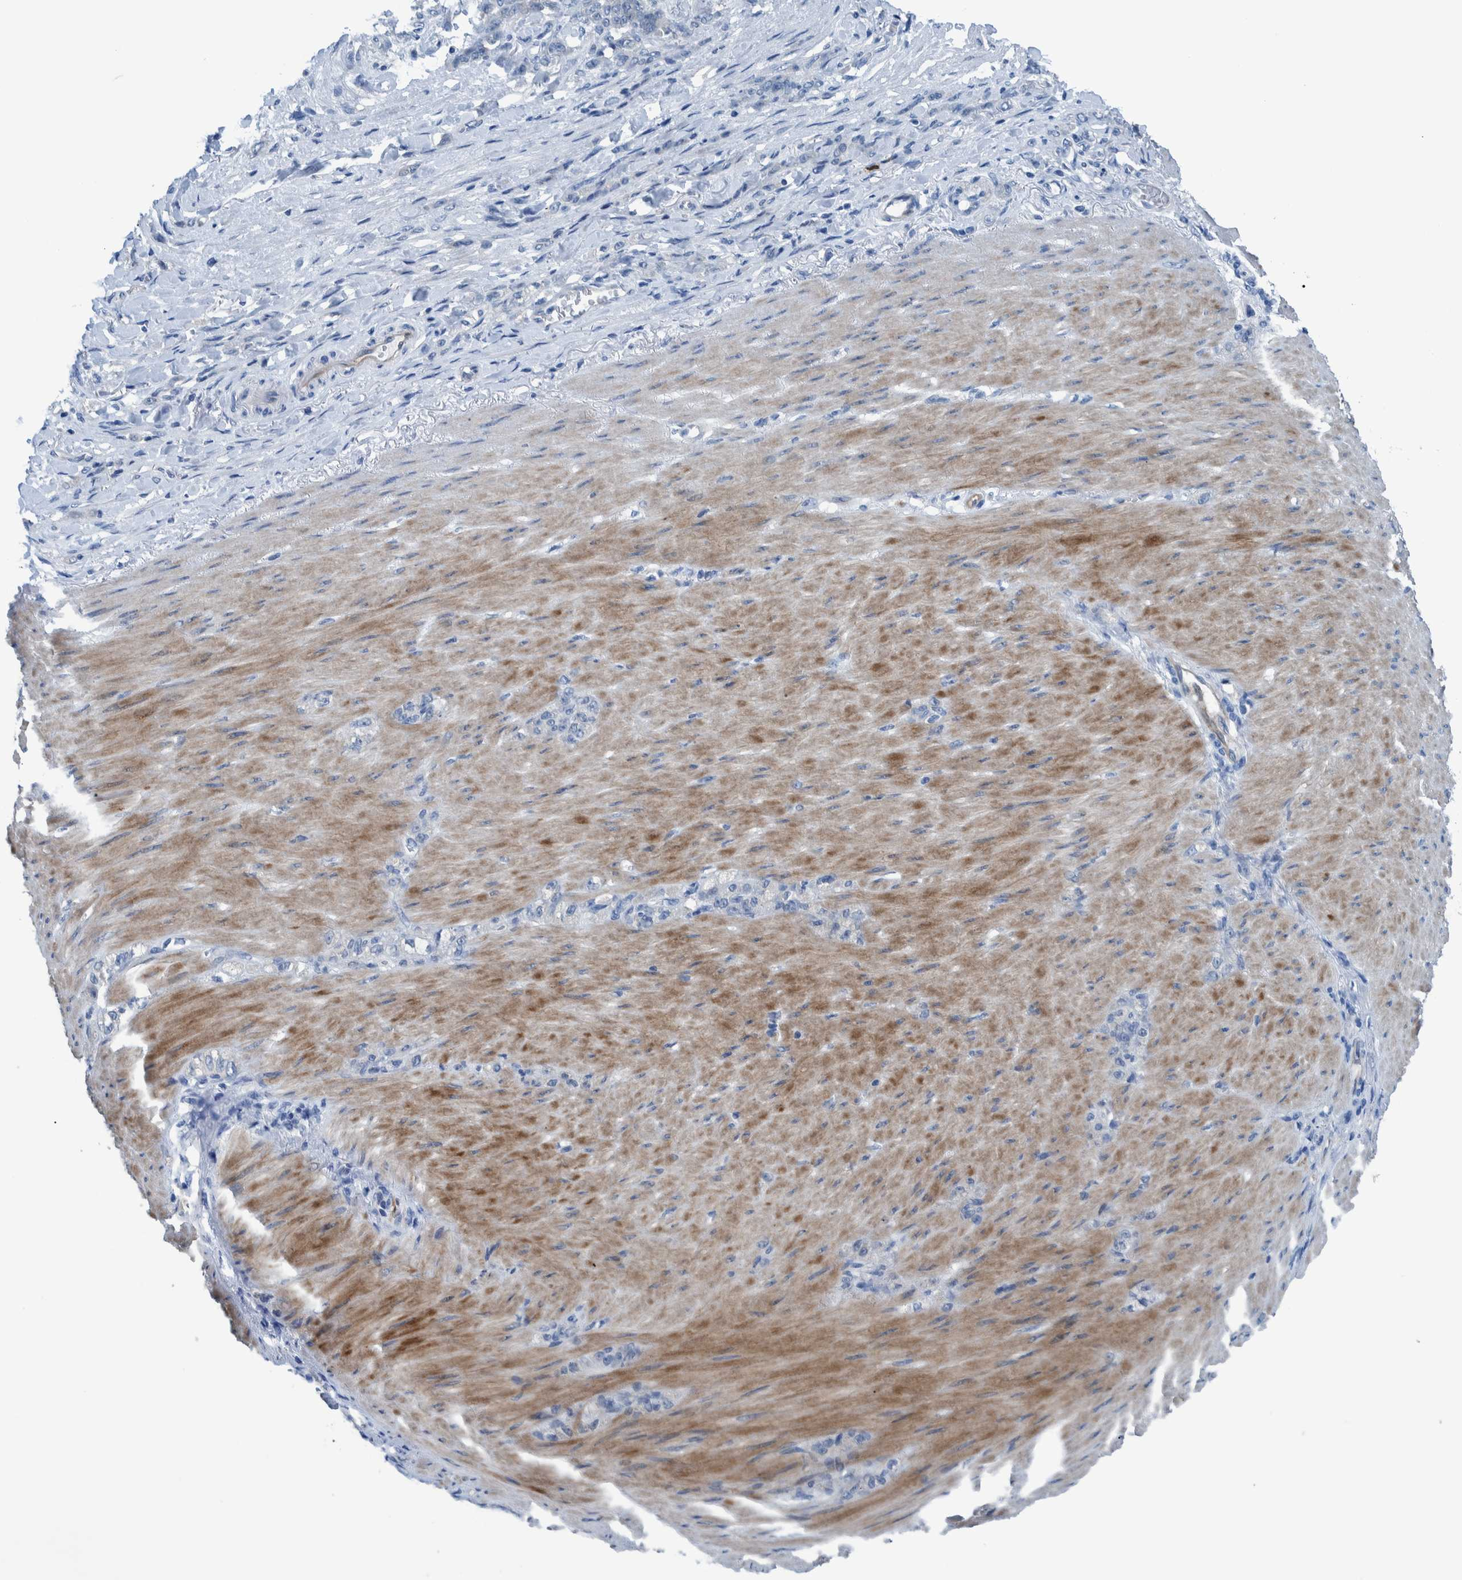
{"staining": {"intensity": "negative", "quantity": "none", "location": "none"}, "tissue": "stomach cancer", "cell_type": "Tumor cells", "image_type": "cancer", "snomed": [{"axis": "morphology", "description": "Normal tissue, NOS"}, {"axis": "morphology", "description": "Adenocarcinoma, NOS"}, {"axis": "topography", "description": "Stomach"}], "caption": "This is a image of immunohistochemistry (IHC) staining of stomach adenocarcinoma, which shows no expression in tumor cells.", "gene": "IDO1", "patient": {"sex": "male", "age": 82}}